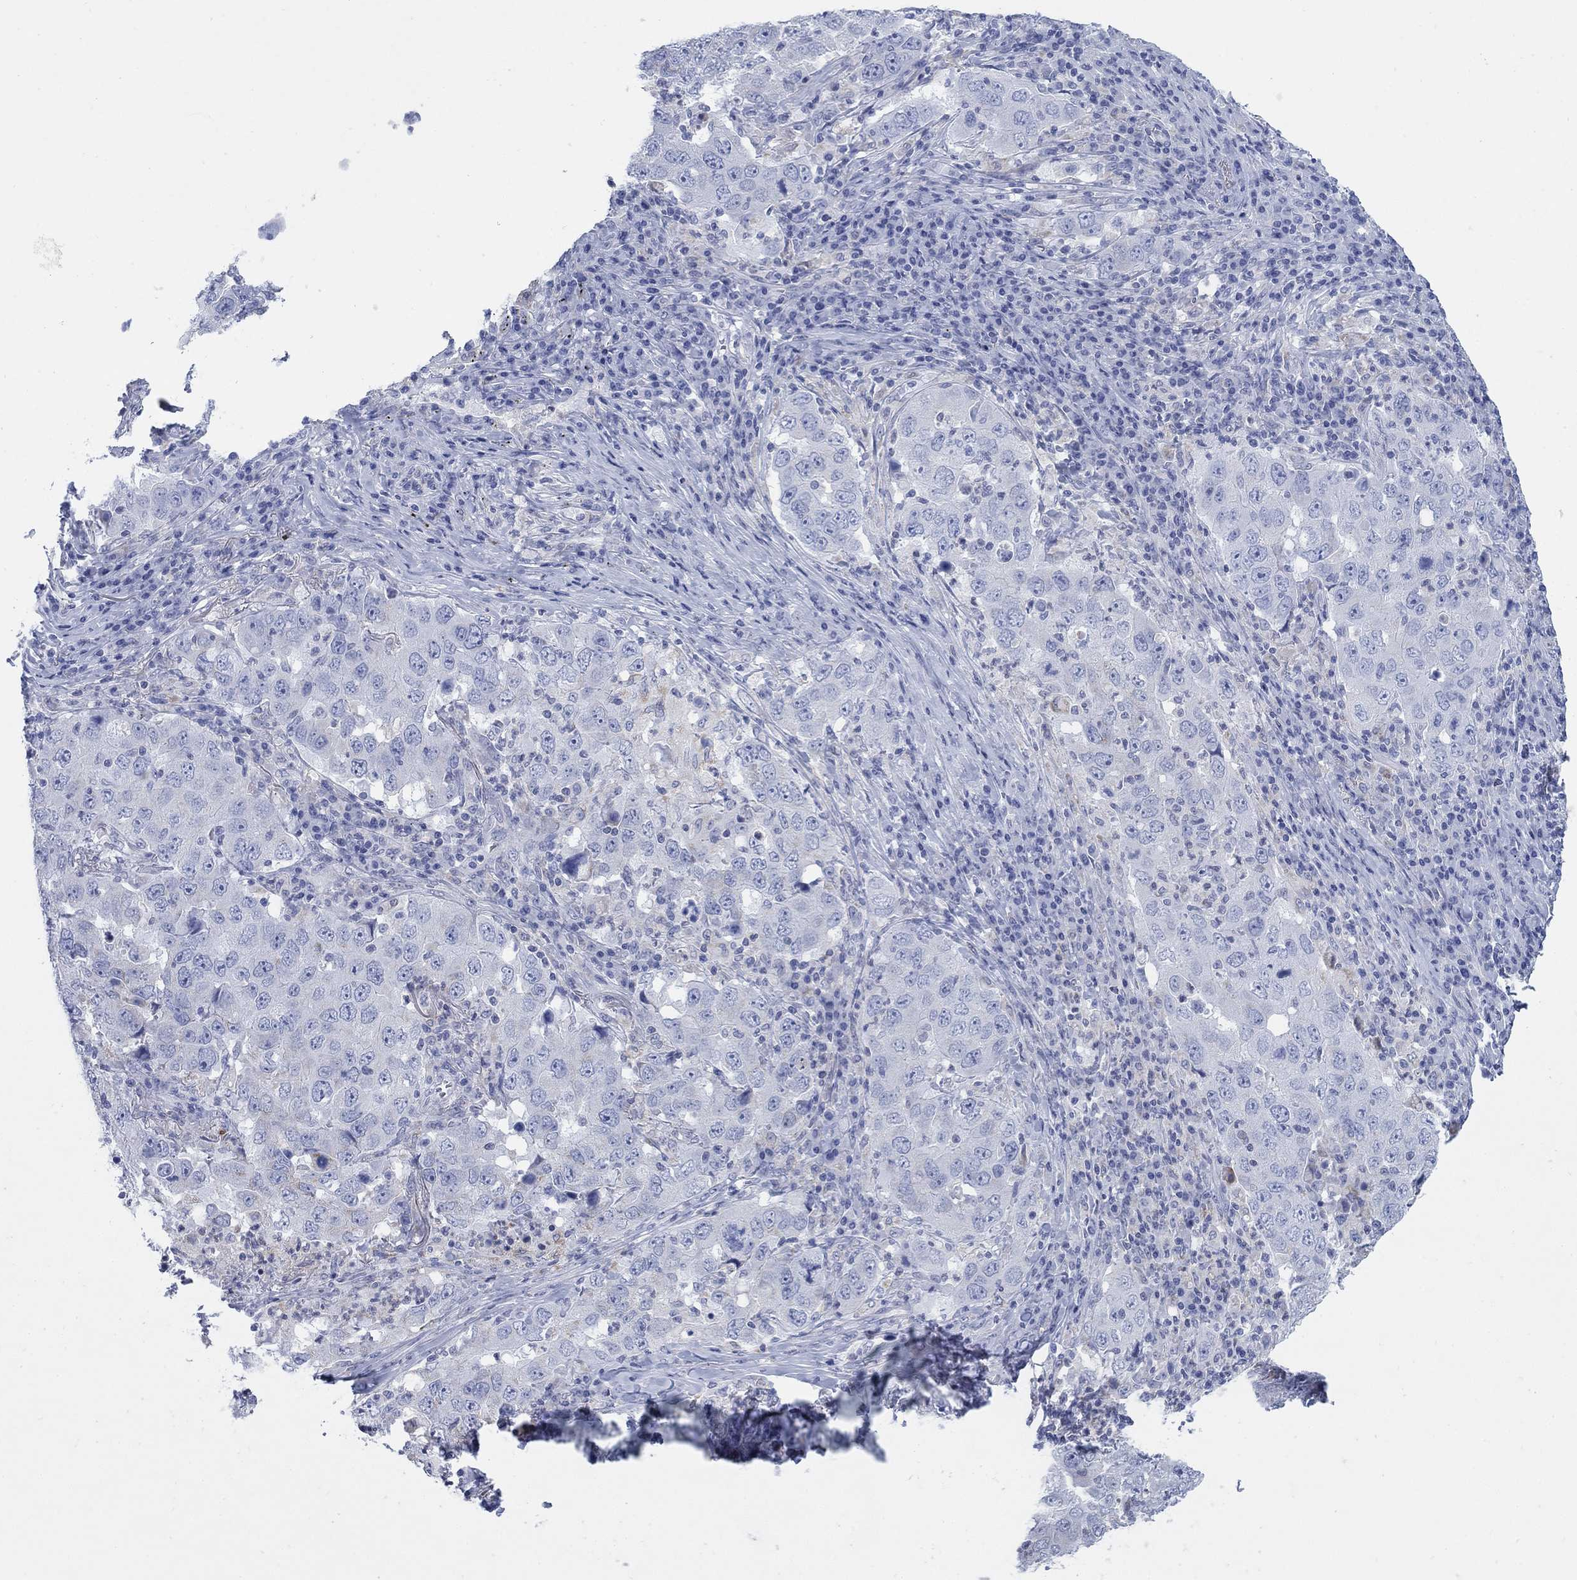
{"staining": {"intensity": "negative", "quantity": "none", "location": "none"}, "tissue": "lung cancer", "cell_type": "Tumor cells", "image_type": "cancer", "snomed": [{"axis": "morphology", "description": "Adenocarcinoma, NOS"}, {"axis": "topography", "description": "Lung"}], "caption": "Immunohistochemistry (IHC) photomicrograph of neoplastic tissue: human lung cancer stained with DAB displays no significant protein positivity in tumor cells. (Immunohistochemistry (IHC), brightfield microscopy, high magnification).", "gene": "SCCPDH", "patient": {"sex": "male", "age": 73}}